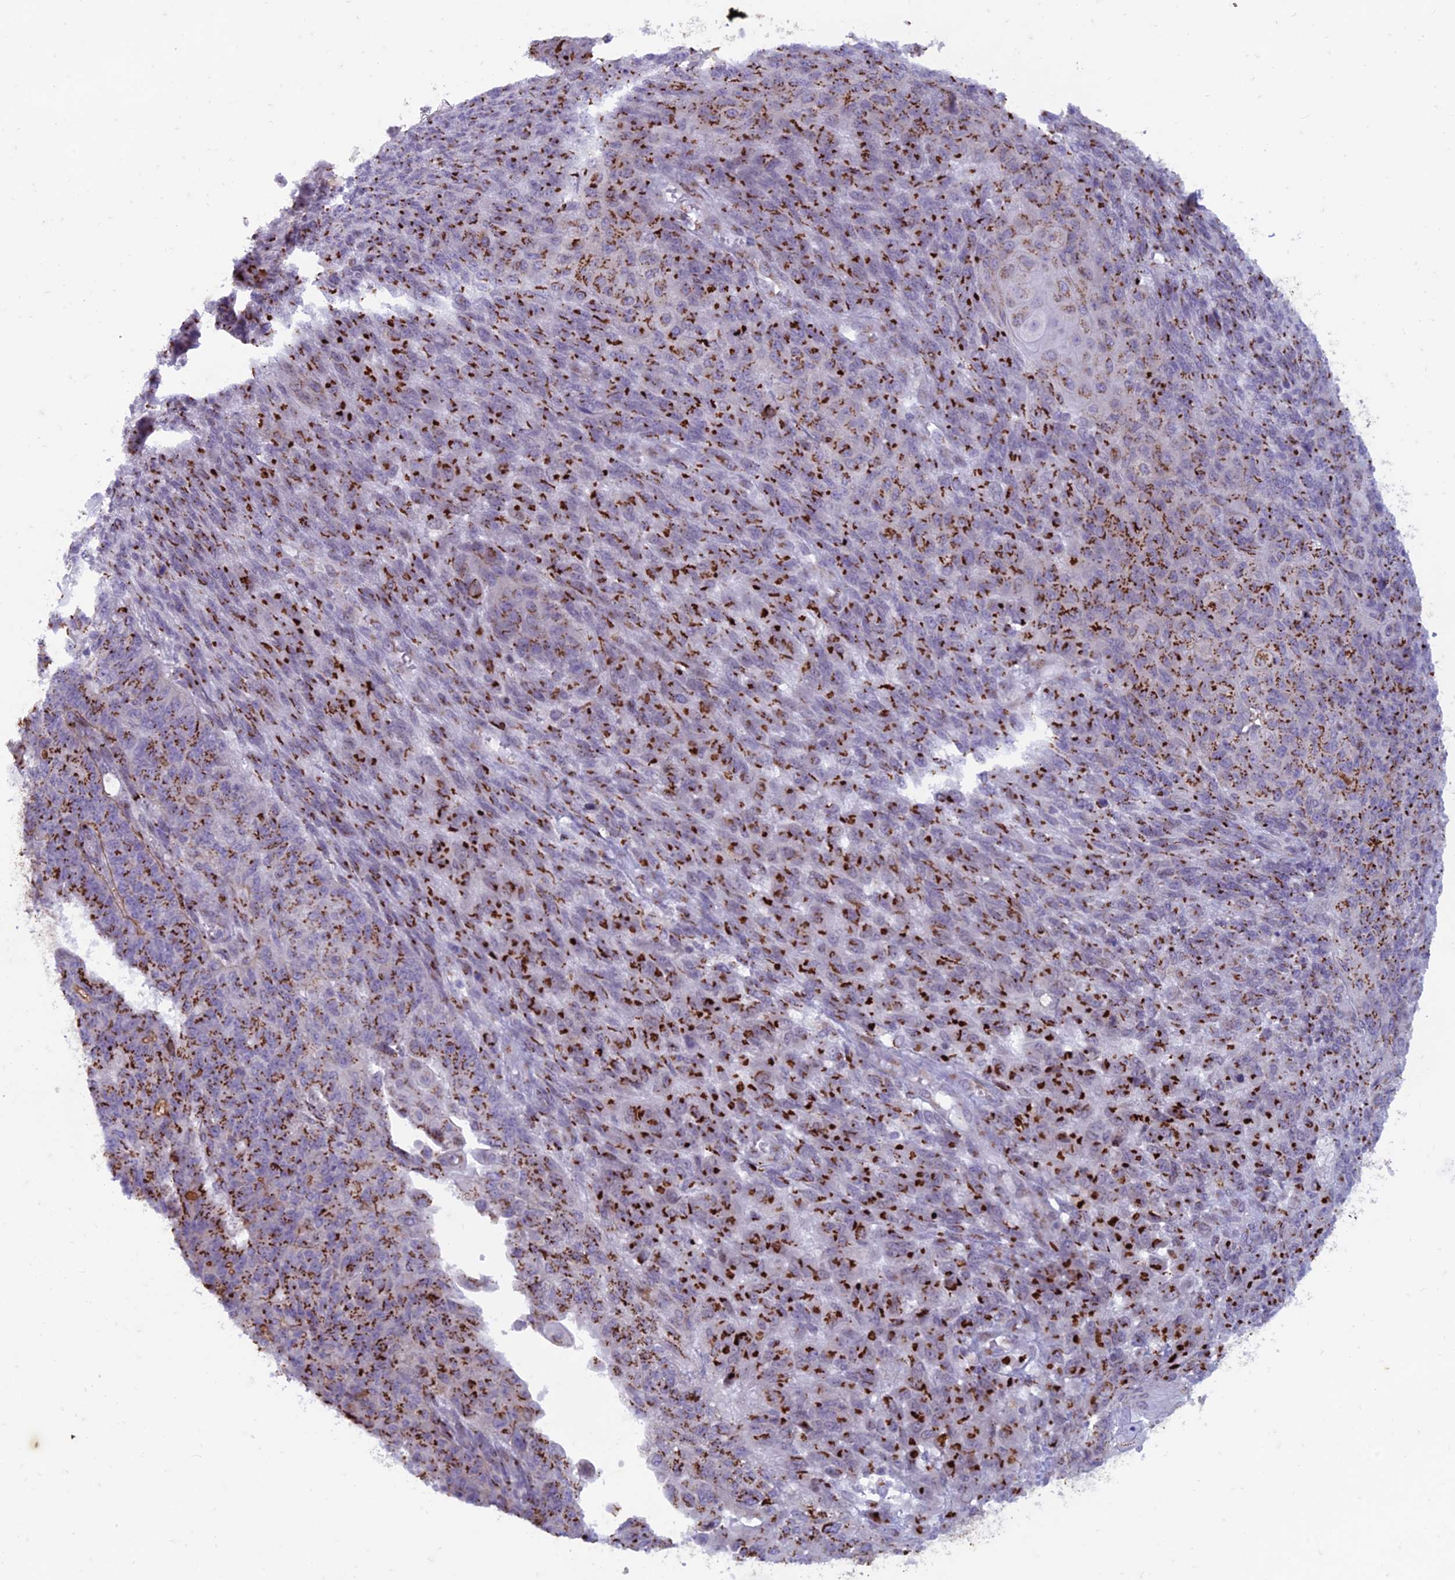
{"staining": {"intensity": "strong", "quantity": ">75%", "location": "cytoplasmic/membranous"}, "tissue": "endometrial cancer", "cell_type": "Tumor cells", "image_type": "cancer", "snomed": [{"axis": "morphology", "description": "Adenocarcinoma, NOS"}, {"axis": "topography", "description": "Endometrium"}], "caption": "This photomicrograph exhibits adenocarcinoma (endometrial) stained with immunohistochemistry (IHC) to label a protein in brown. The cytoplasmic/membranous of tumor cells show strong positivity for the protein. Nuclei are counter-stained blue.", "gene": "FAM3C", "patient": {"sex": "female", "age": 32}}